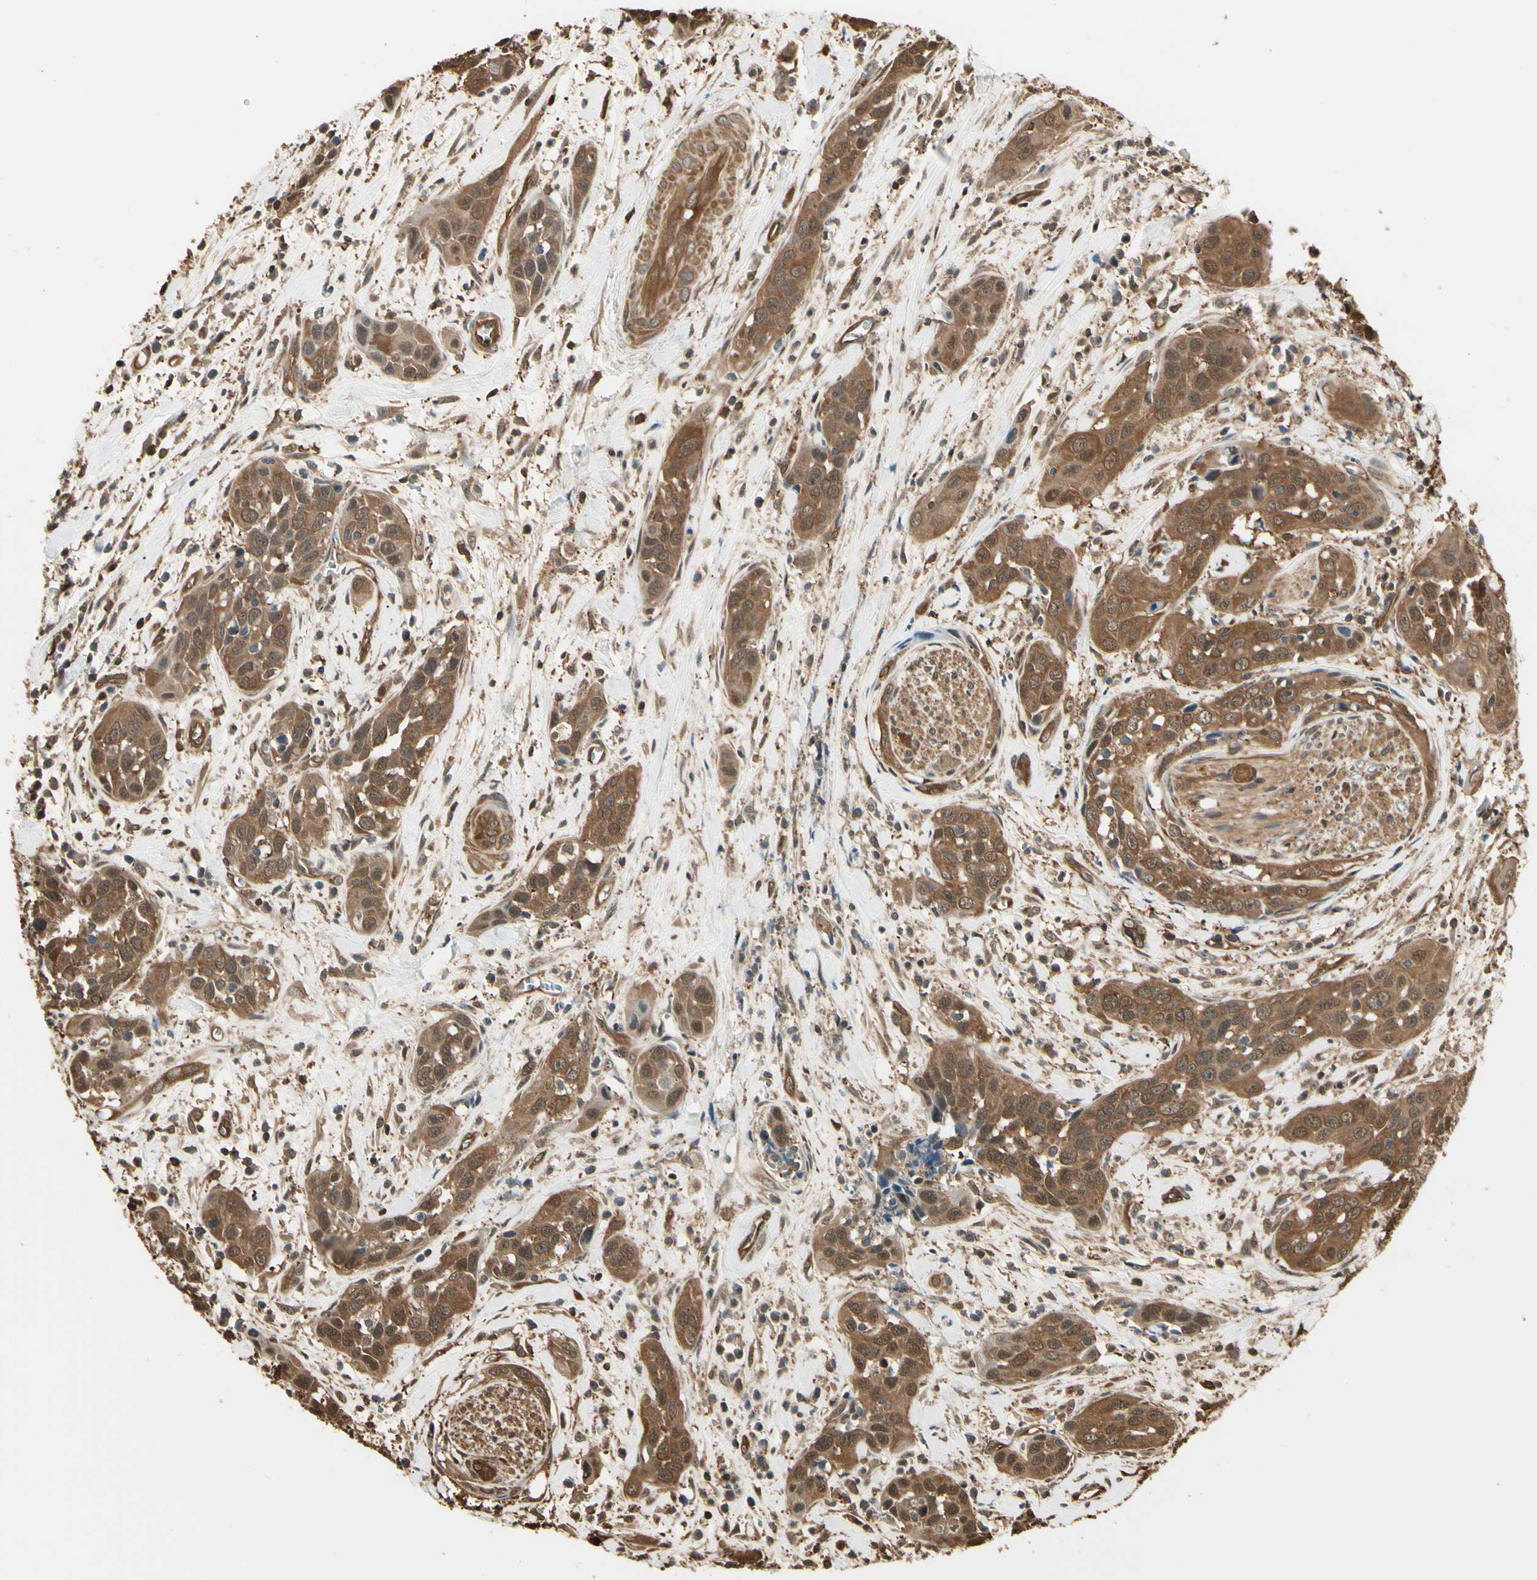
{"staining": {"intensity": "strong", "quantity": ">75%", "location": "cytoplasmic/membranous,nuclear"}, "tissue": "head and neck cancer", "cell_type": "Tumor cells", "image_type": "cancer", "snomed": [{"axis": "morphology", "description": "Squamous cell carcinoma, NOS"}, {"axis": "topography", "description": "Oral tissue"}, {"axis": "topography", "description": "Head-Neck"}], "caption": "IHC (DAB (3,3'-diaminobenzidine)) staining of squamous cell carcinoma (head and neck) displays strong cytoplasmic/membranous and nuclear protein staining in about >75% of tumor cells.", "gene": "YWHAE", "patient": {"sex": "female", "age": 50}}